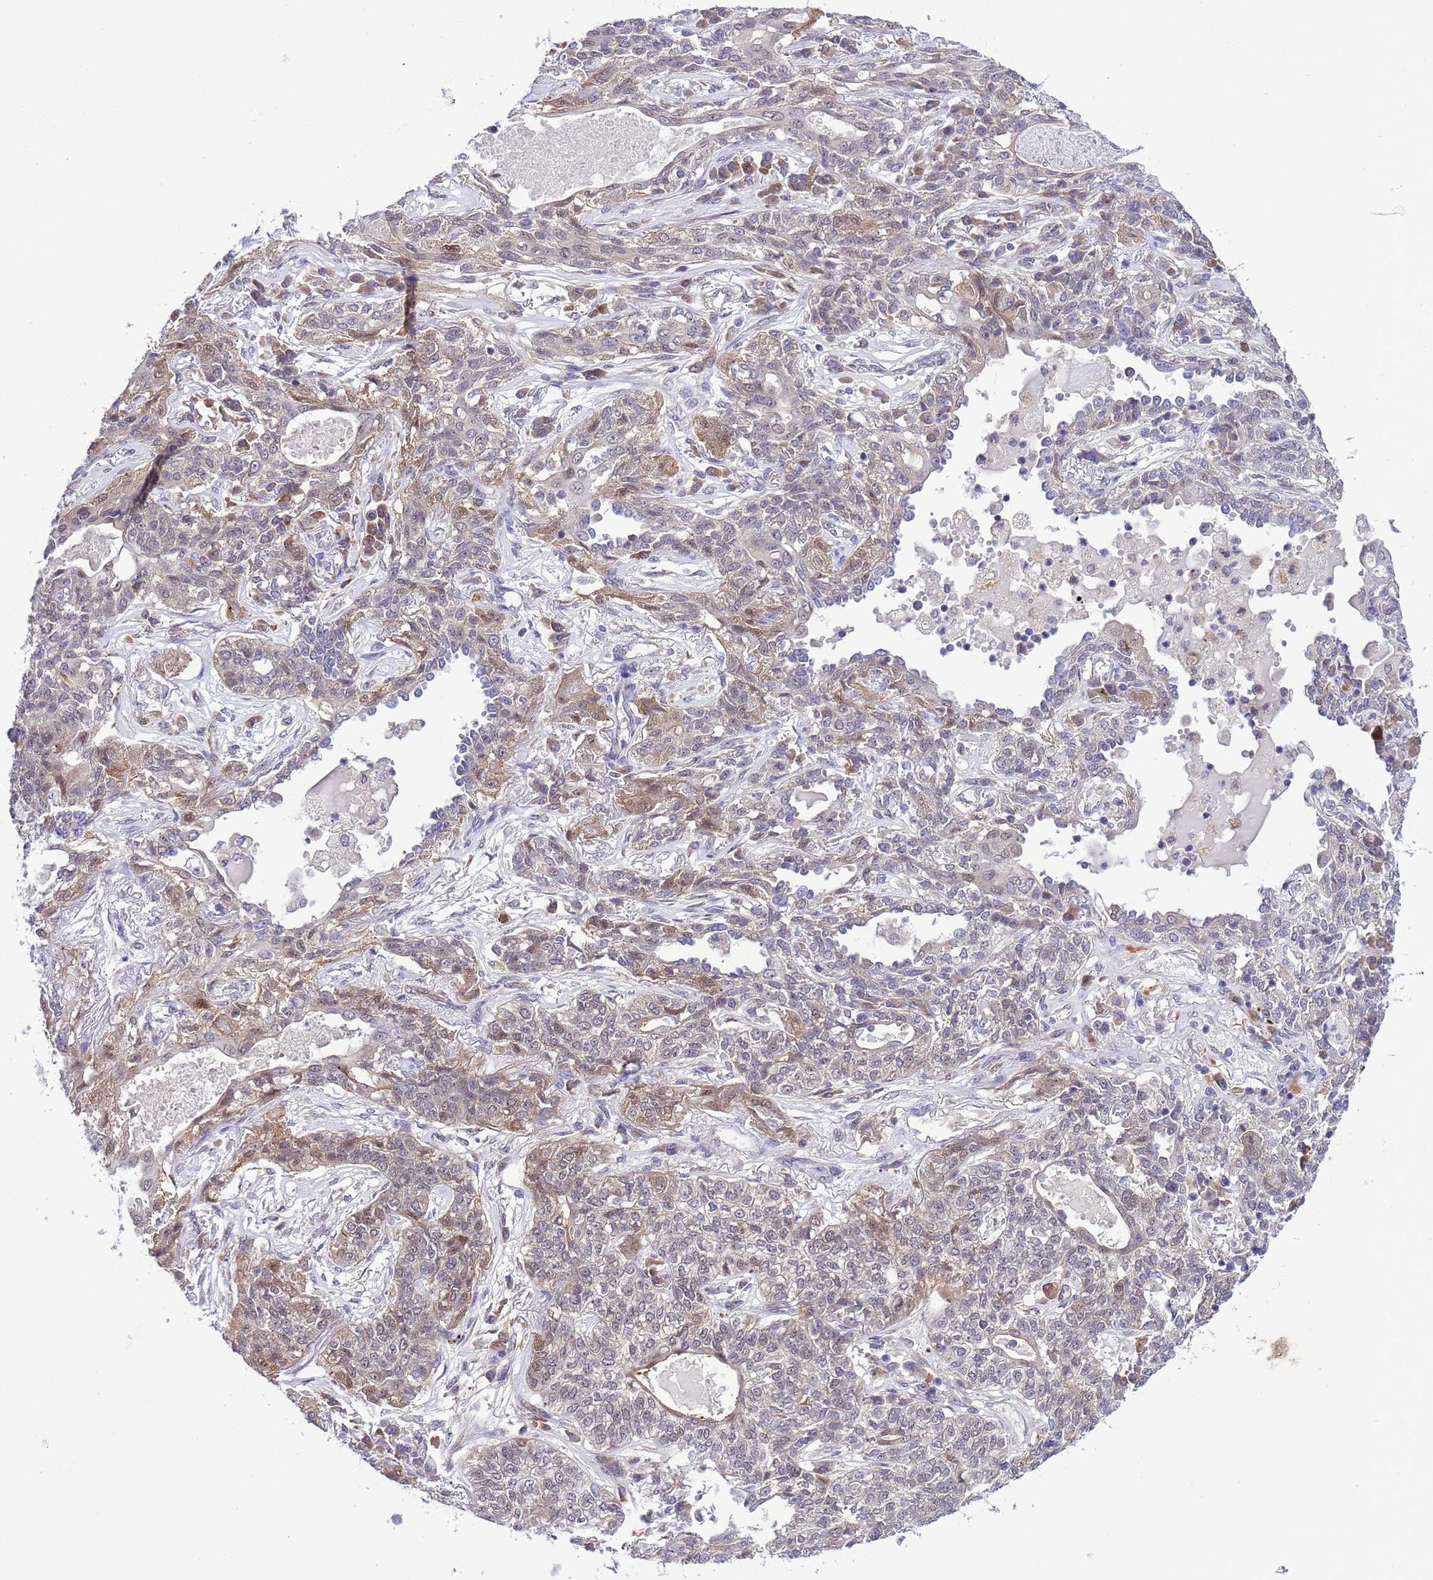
{"staining": {"intensity": "weak", "quantity": "<25%", "location": "nuclear"}, "tissue": "lung cancer", "cell_type": "Tumor cells", "image_type": "cancer", "snomed": [{"axis": "morphology", "description": "Squamous cell carcinoma, NOS"}, {"axis": "topography", "description": "Lung"}], "caption": "This is an IHC photomicrograph of human lung squamous cell carcinoma. There is no staining in tumor cells.", "gene": "RASD1", "patient": {"sex": "female", "age": 70}}